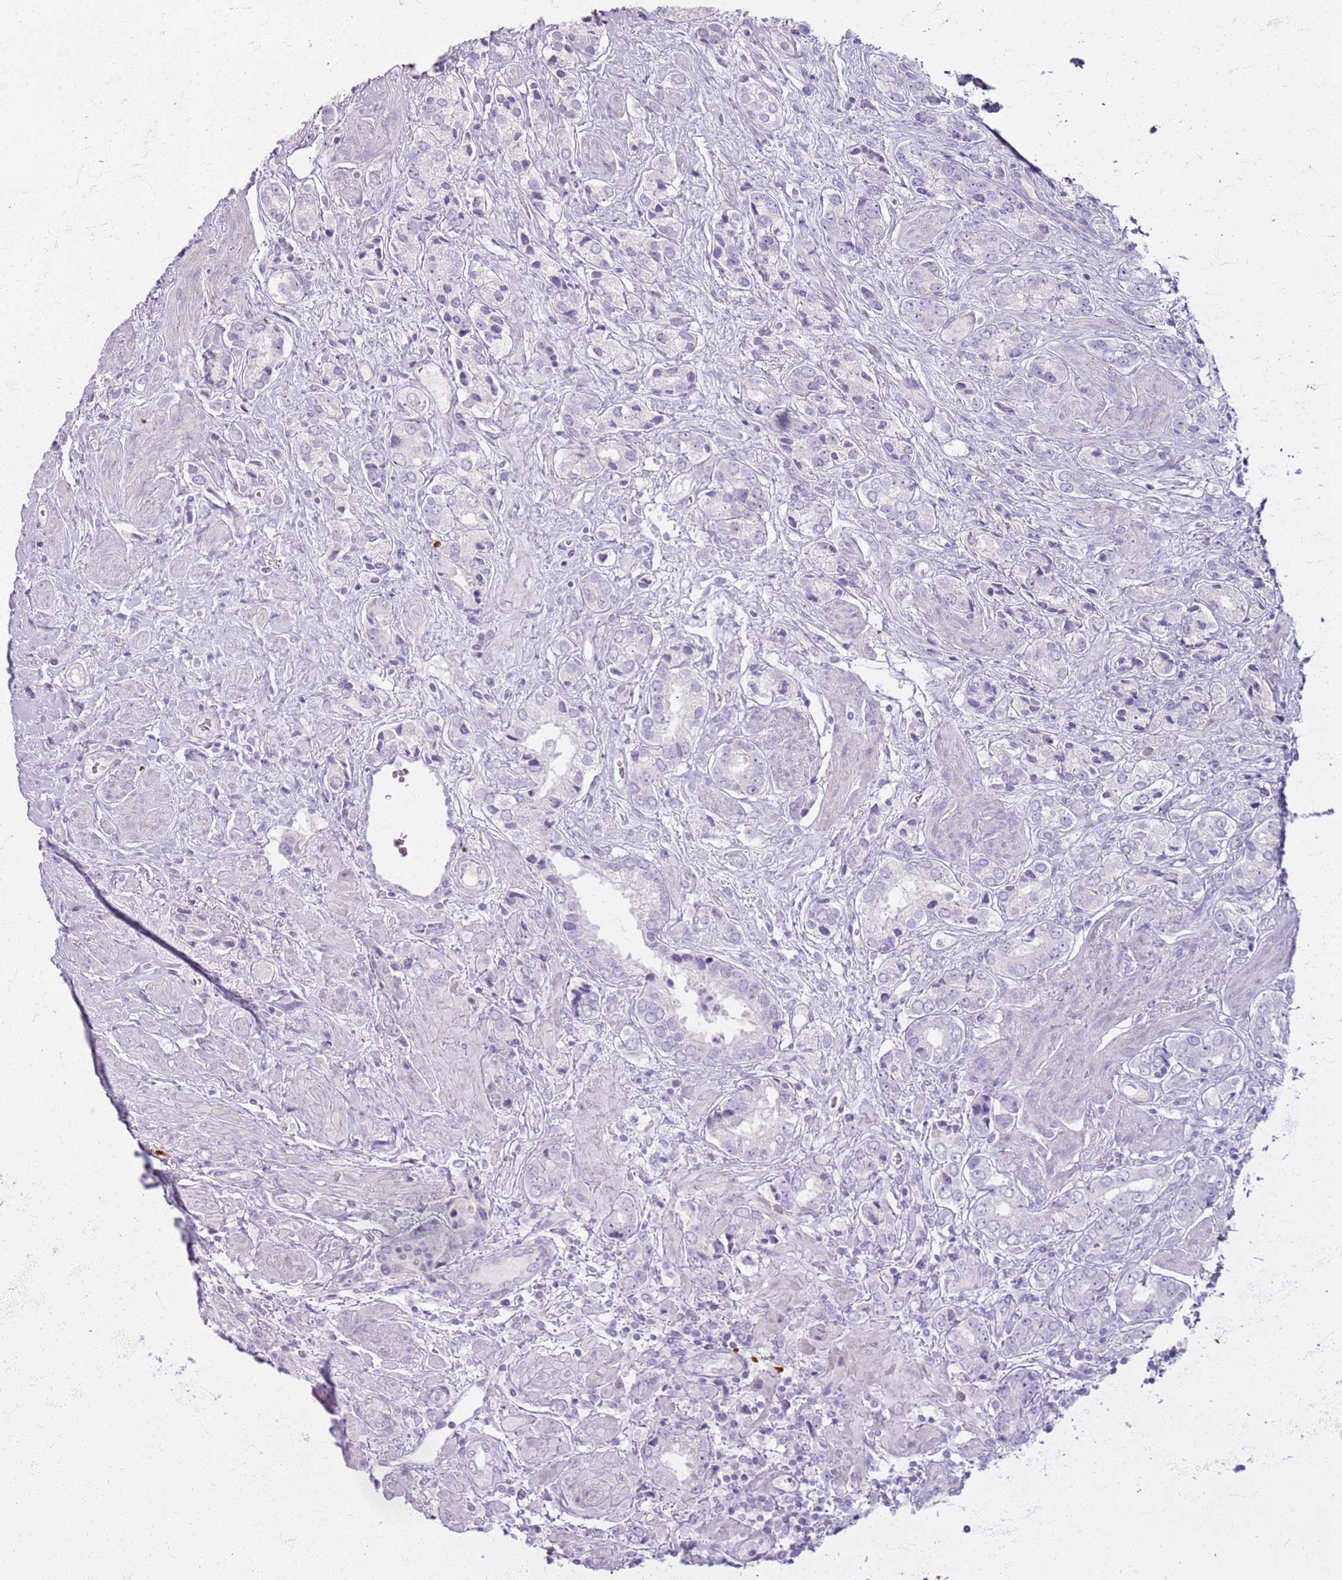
{"staining": {"intensity": "negative", "quantity": "none", "location": "none"}, "tissue": "prostate cancer", "cell_type": "Tumor cells", "image_type": "cancer", "snomed": [{"axis": "morphology", "description": "Adenocarcinoma, High grade"}, {"axis": "topography", "description": "Prostate and seminal vesicle, NOS"}], "caption": "High magnification brightfield microscopy of prostate high-grade adenocarcinoma stained with DAB (3,3'-diaminobenzidine) (brown) and counterstained with hematoxylin (blue): tumor cells show no significant expression. (Immunohistochemistry, brightfield microscopy, high magnification).", "gene": "CSRP3", "patient": {"sex": "male", "age": 64}}